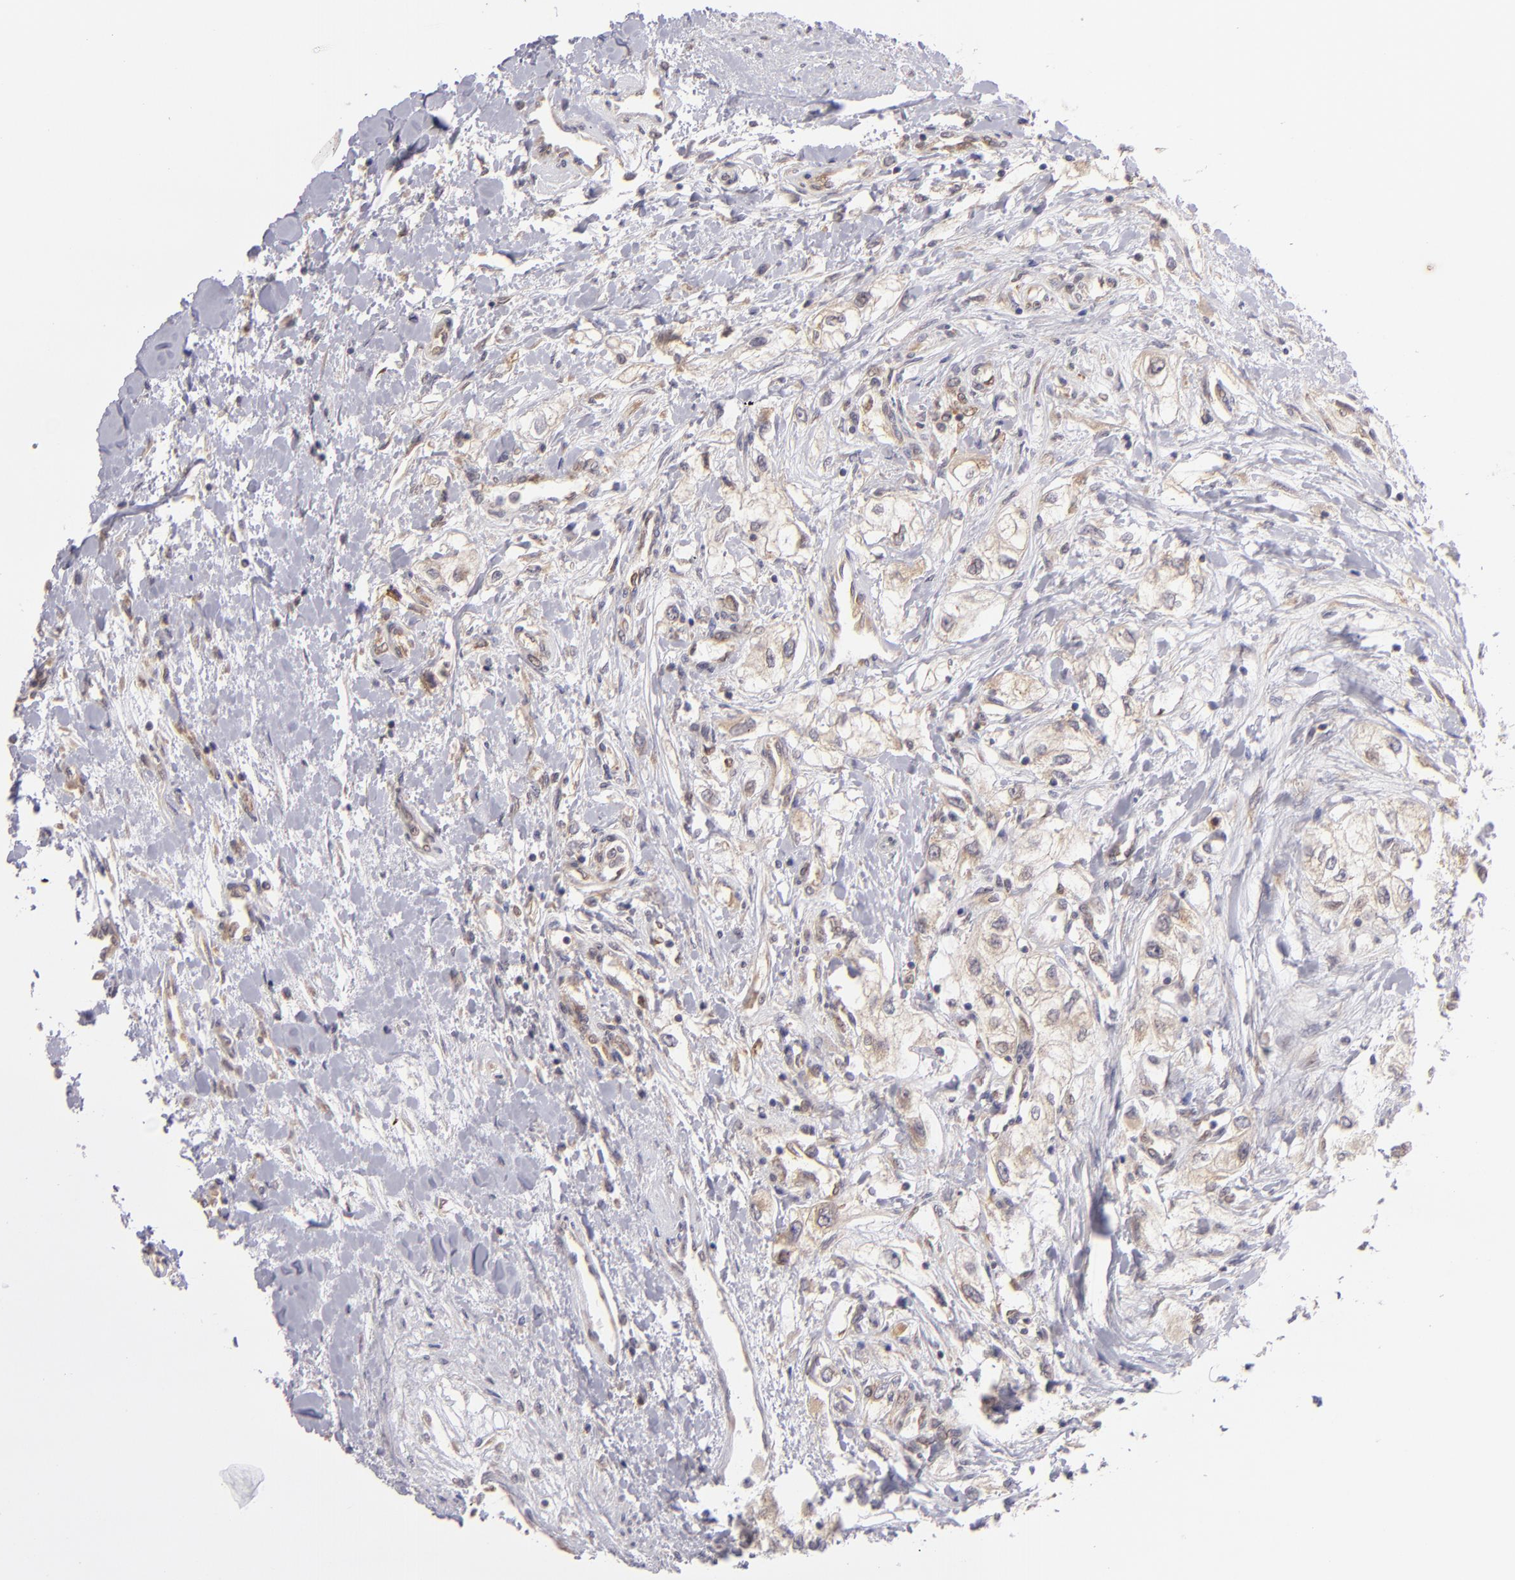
{"staining": {"intensity": "weak", "quantity": "25%-75%", "location": "cytoplasmic/membranous"}, "tissue": "renal cancer", "cell_type": "Tumor cells", "image_type": "cancer", "snomed": [{"axis": "morphology", "description": "Adenocarcinoma, NOS"}, {"axis": "topography", "description": "Kidney"}], "caption": "A micrograph of adenocarcinoma (renal) stained for a protein reveals weak cytoplasmic/membranous brown staining in tumor cells. (brown staining indicates protein expression, while blue staining denotes nuclei).", "gene": "PTPN13", "patient": {"sex": "male", "age": 57}}